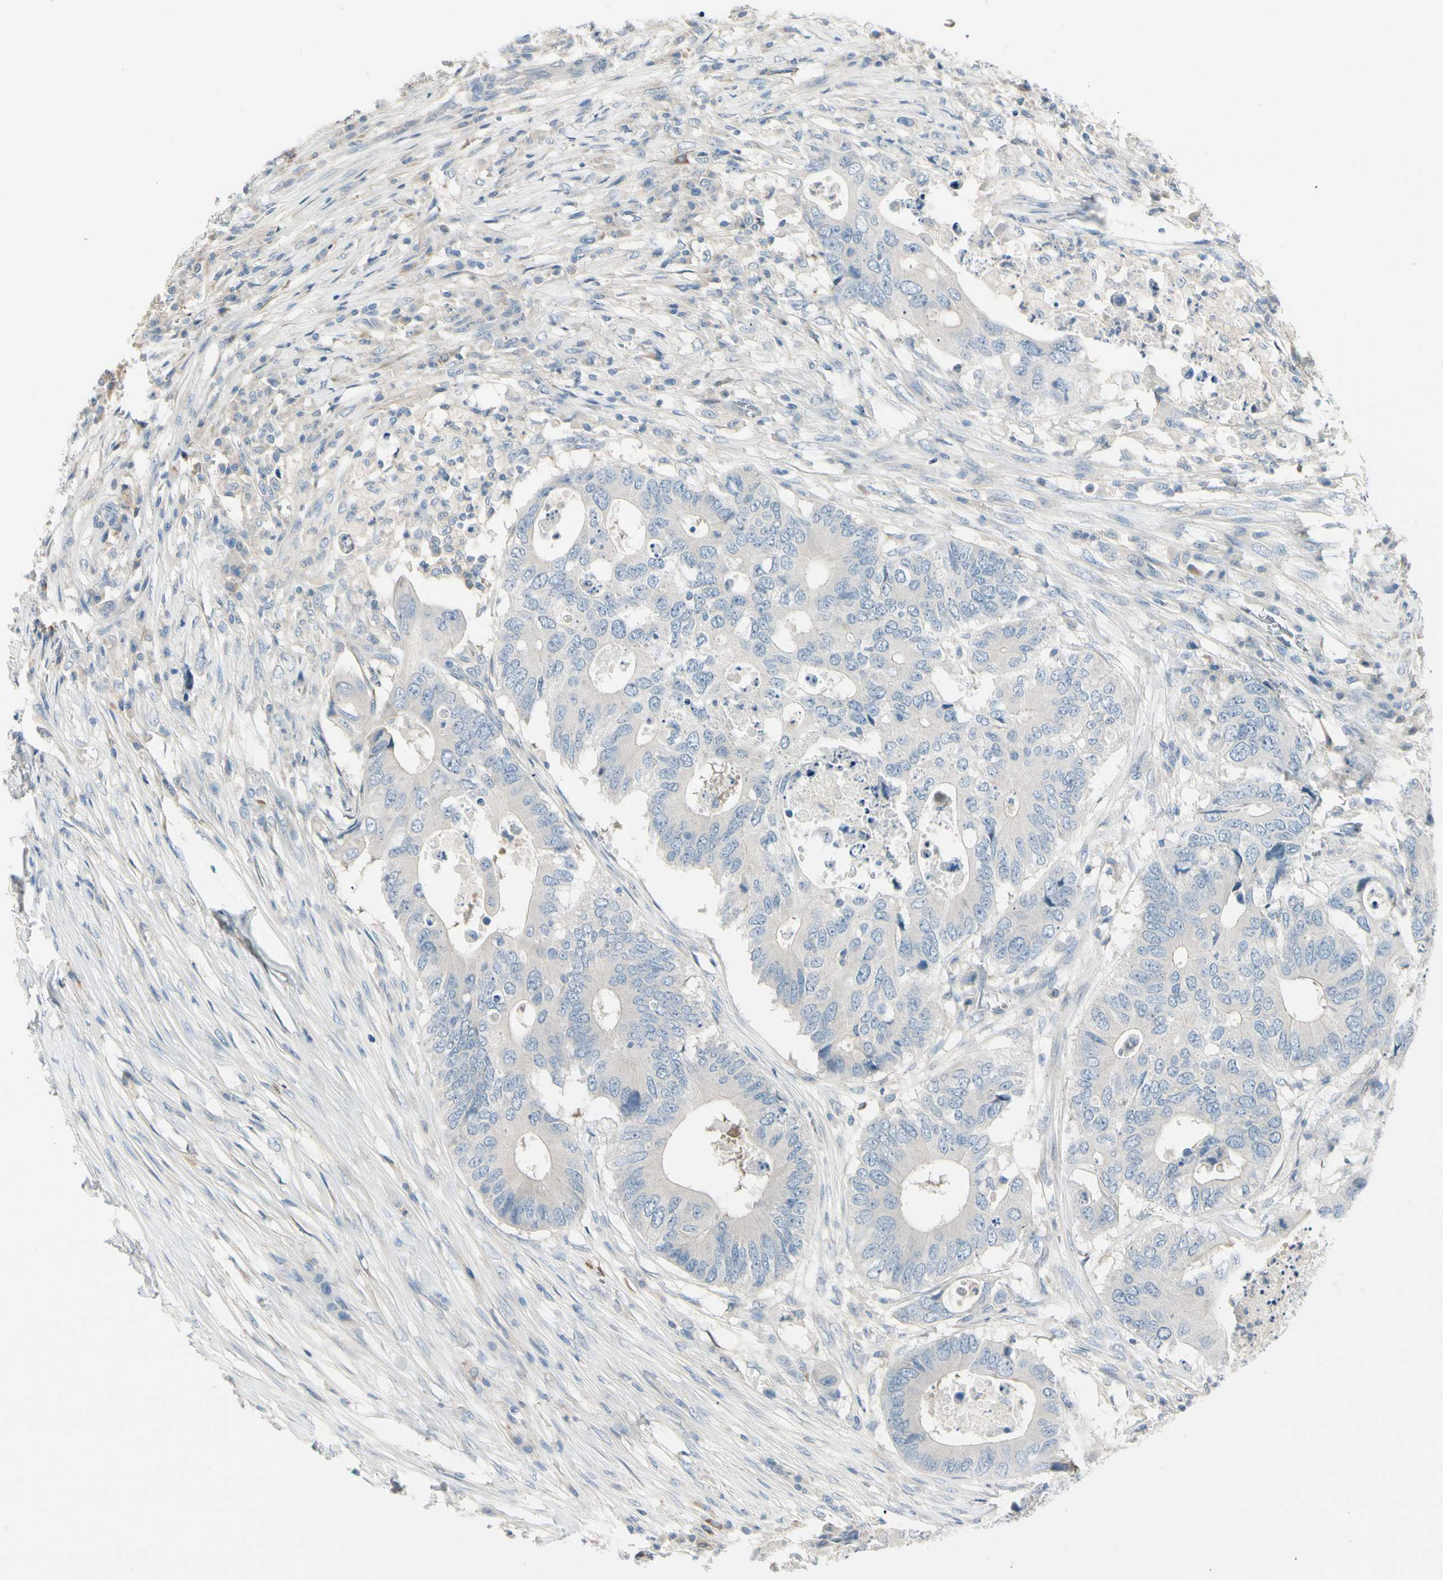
{"staining": {"intensity": "negative", "quantity": "none", "location": "none"}, "tissue": "colorectal cancer", "cell_type": "Tumor cells", "image_type": "cancer", "snomed": [{"axis": "morphology", "description": "Adenocarcinoma, NOS"}, {"axis": "topography", "description": "Colon"}], "caption": "Immunohistochemistry of human adenocarcinoma (colorectal) displays no positivity in tumor cells. Brightfield microscopy of IHC stained with DAB (3,3'-diaminobenzidine) (brown) and hematoxylin (blue), captured at high magnification.", "gene": "CYP2E1", "patient": {"sex": "male", "age": 71}}